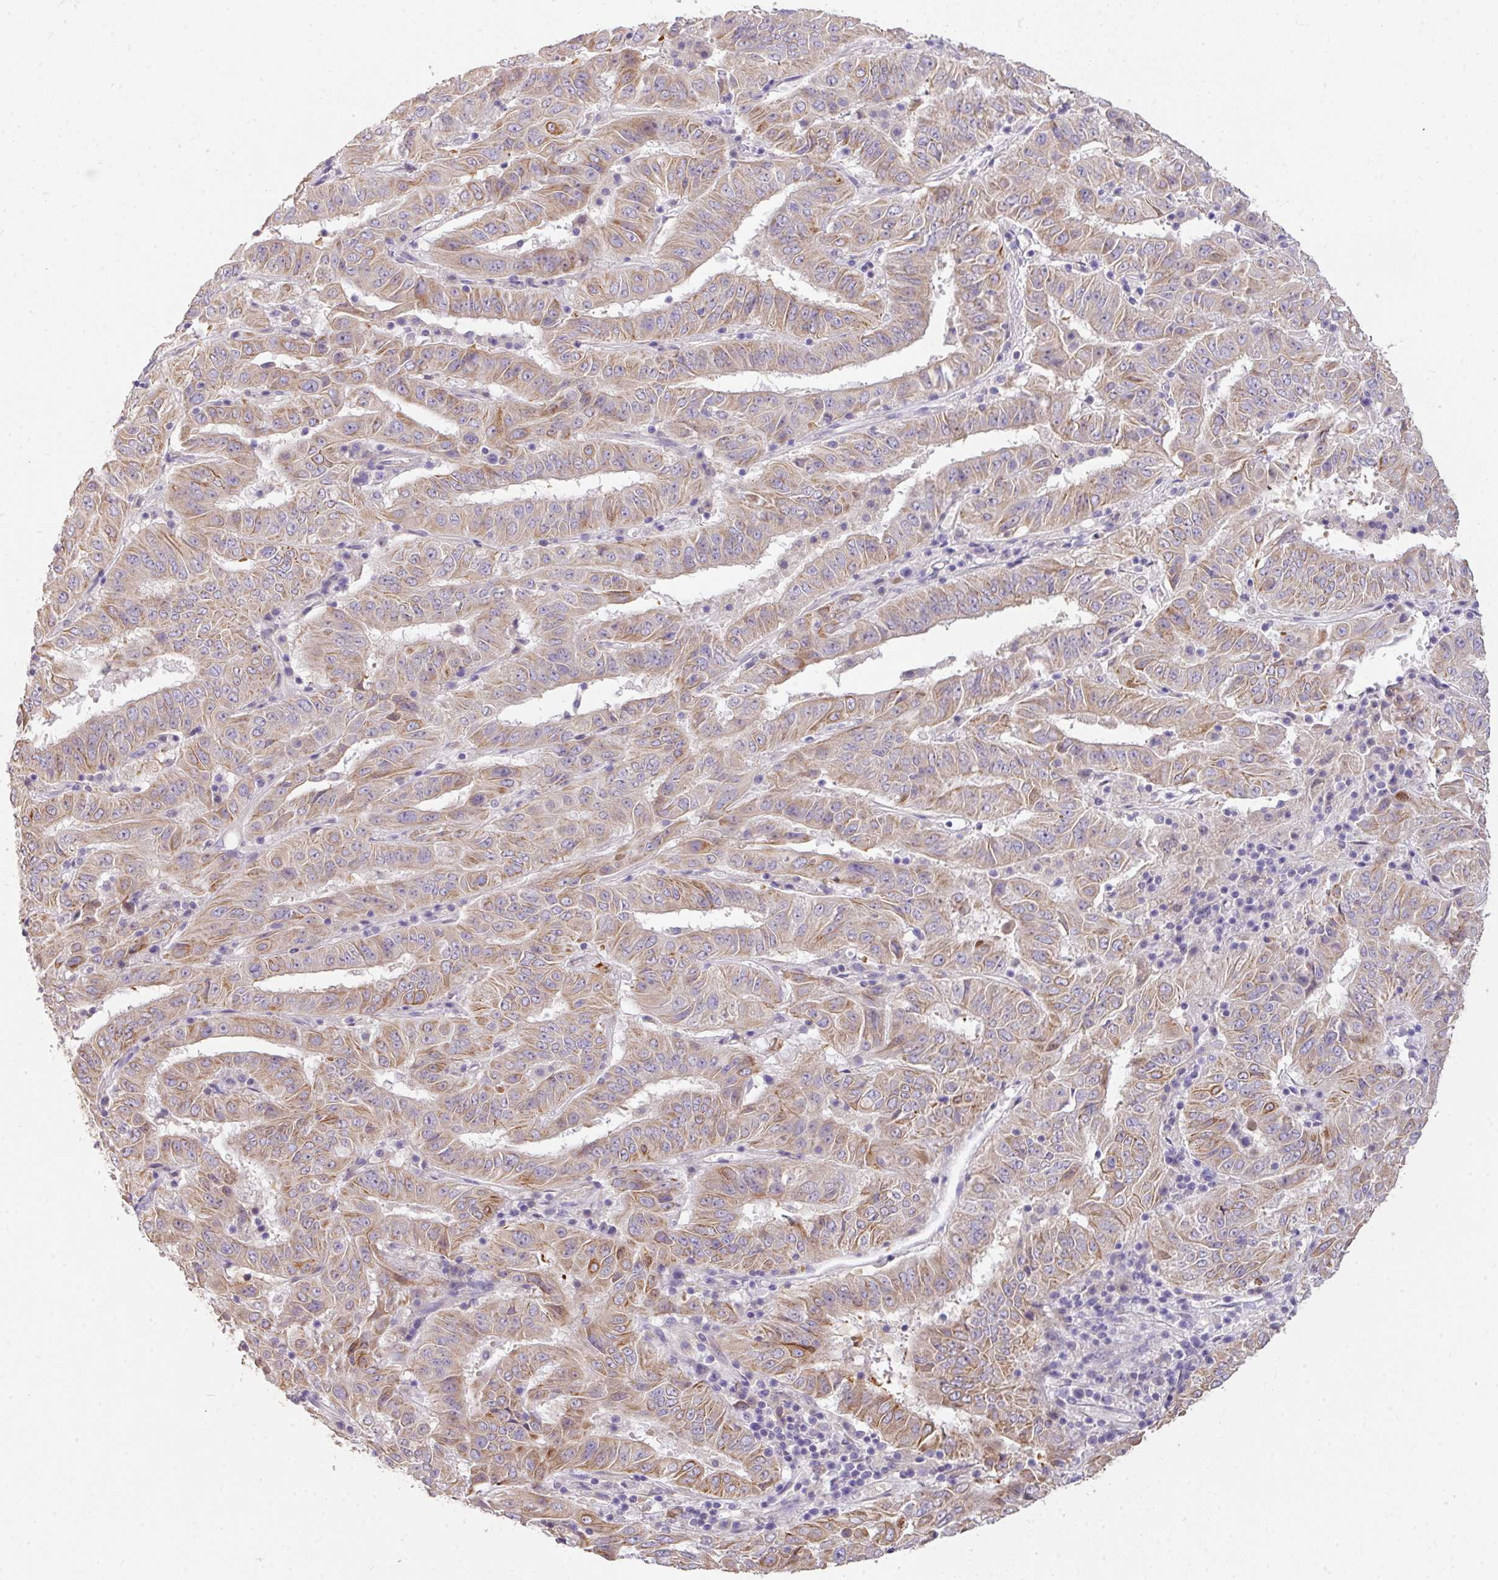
{"staining": {"intensity": "moderate", "quantity": ">75%", "location": "cytoplasmic/membranous"}, "tissue": "pancreatic cancer", "cell_type": "Tumor cells", "image_type": "cancer", "snomed": [{"axis": "morphology", "description": "Adenocarcinoma, NOS"}, {"axis": "topography", "description": "Pancreas"}], "caption": "Immunohistochemistry (IHC) of human pancreatic cancer displays medium levels of moderate cytoplasmic/membranous positivity in approximately >75% of tumor cells.", "gene": "ZNF266", "patient": {"sex": "male", "age": 63}}